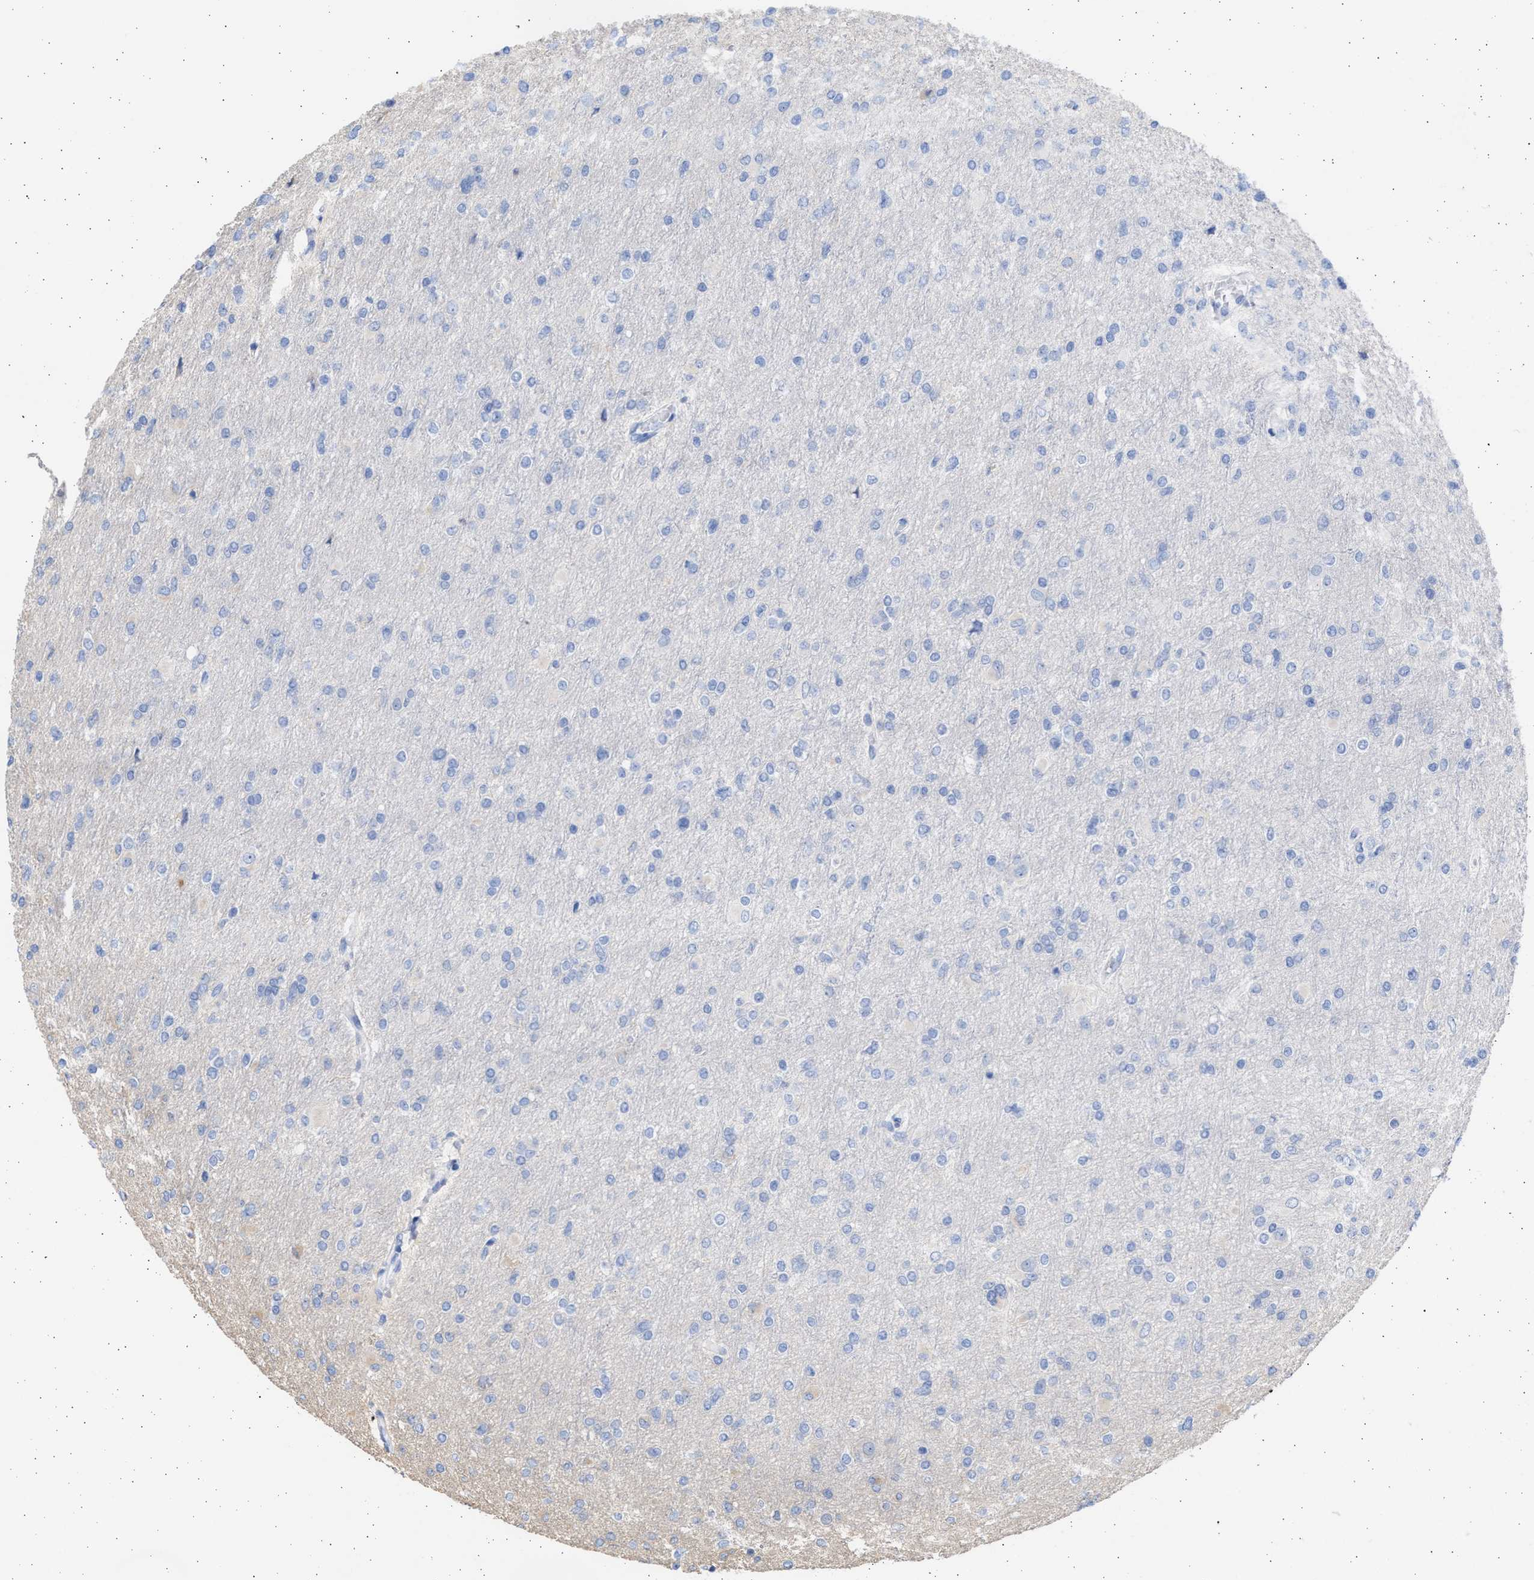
{"staining": {"intensity": "negative", "quantity": "none", "location": "none"}, "tissue": "glioma", "cell_type": "Tumor cells", "image_type": "cancer", "snomed": [{"axis": "morphology", "description": "Glioma, malignant, High grade"}, {"axis": "topography", "description": "Cerebral cortex"}], "caption": "Immunohistochemistry image of neoplastic tissue: glioma stained with DAB (3,3'-diaminobenzidine) exhibits no significant protein positivity in tumor cells. The staining was performed using DAB (3,3'-diaminobenzidine) to visualize the protein expression in brown, while the nuclei were stained in blue with hematoxylin (Magnification: 20x).", "gene": "ALDOC", "patient": {"sex": "female", "age": 36}}